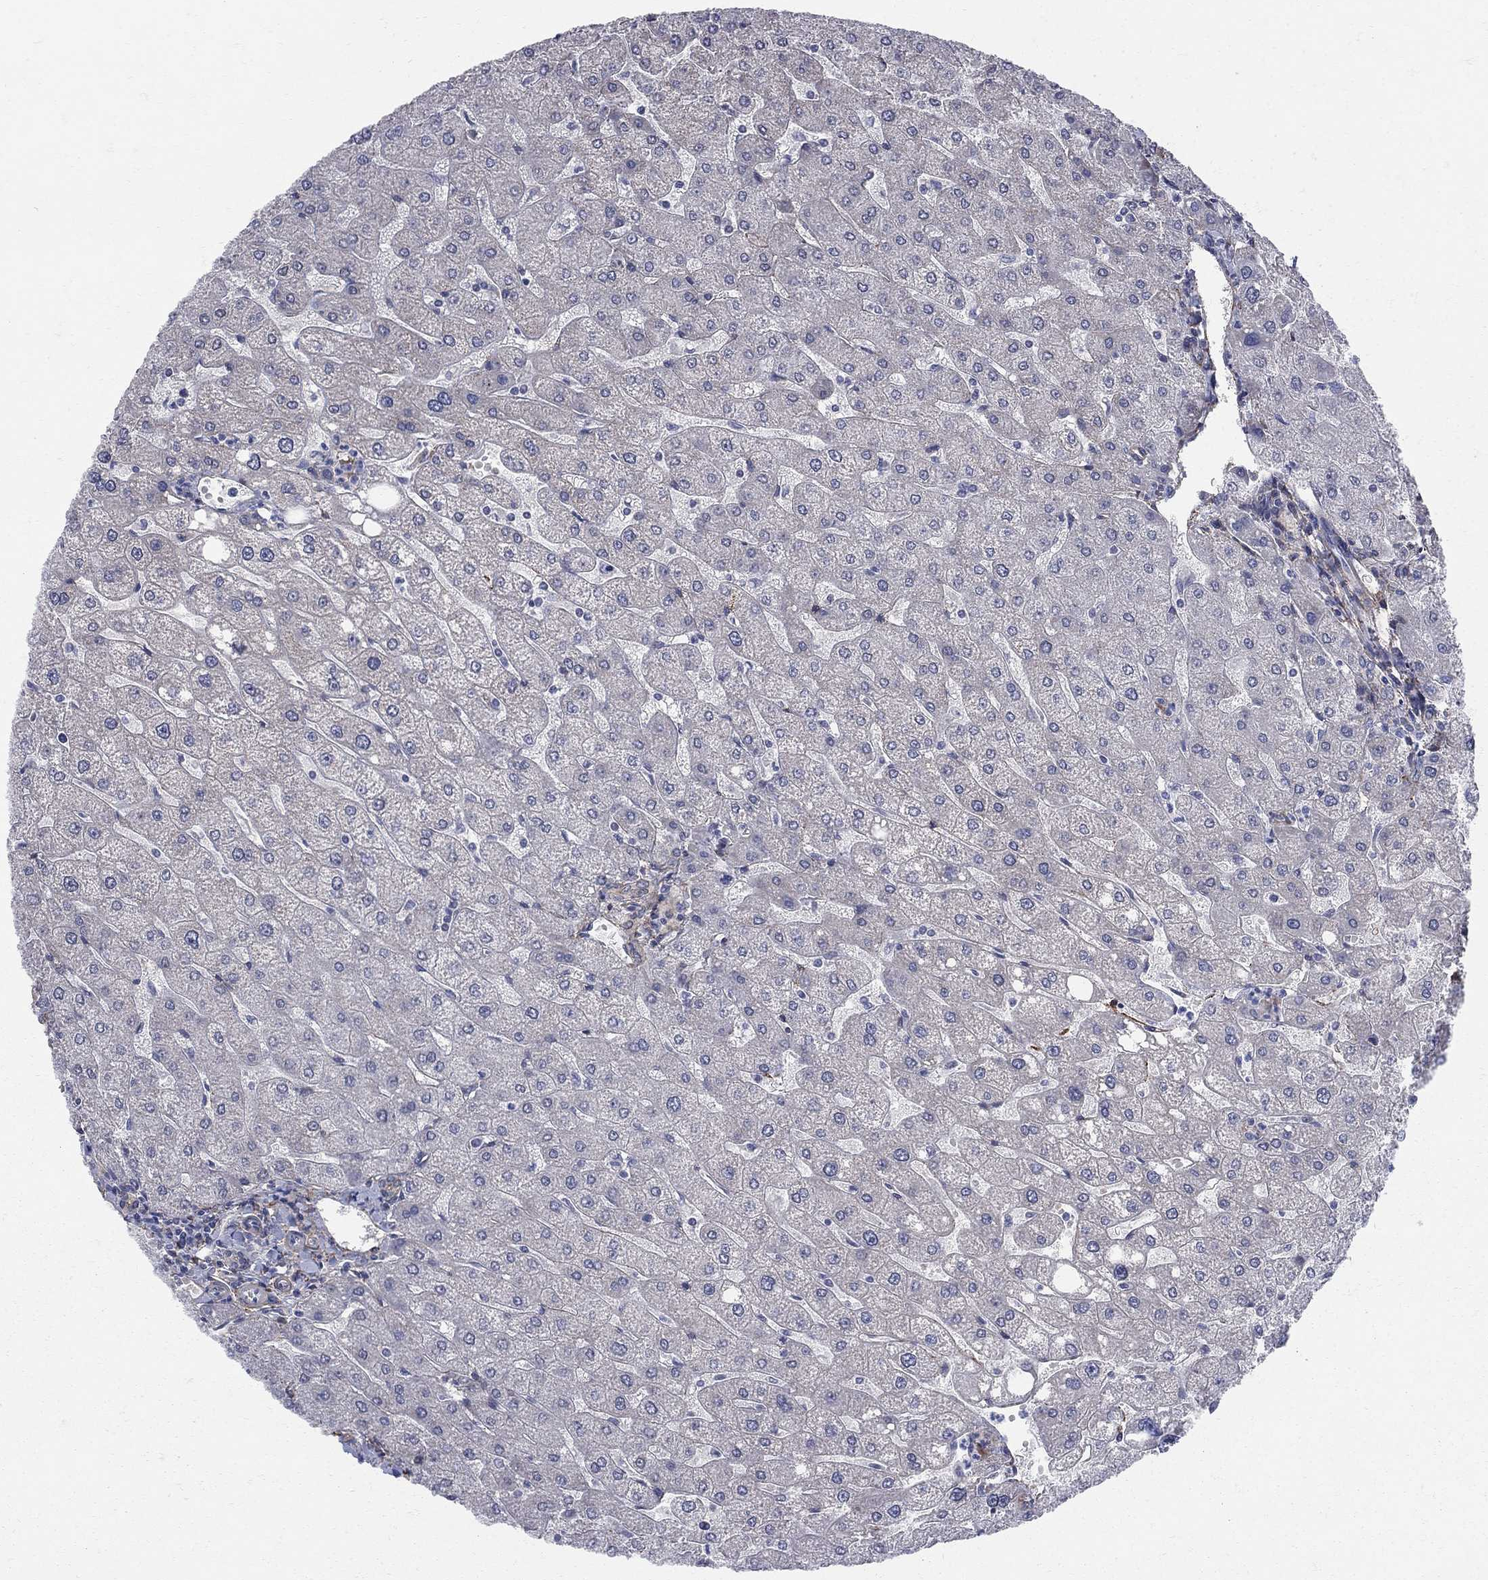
{"staining": {"intensity": "moderate", "quantity": ">75%", "location": "cytoplasmic/membranous"}, "tissue": "liver", "cell_type": "Cholangiocytes", "image_type": "normal", "snomed": [{"axis": "morphology", "description": "Normal tissue, NOS"}, {"axis": "topography", "description": "Liver"}], "caption": "DAB (3,3'-diaminobenzidine) immunohistochemical staining of unremarkable liver reveals moderate cytoplasmic/membranous protein staining in approximately >75% of cholangiocytes.", "gene": "SEPTIN8", "patient": {"sex": "male", "age": 67}}